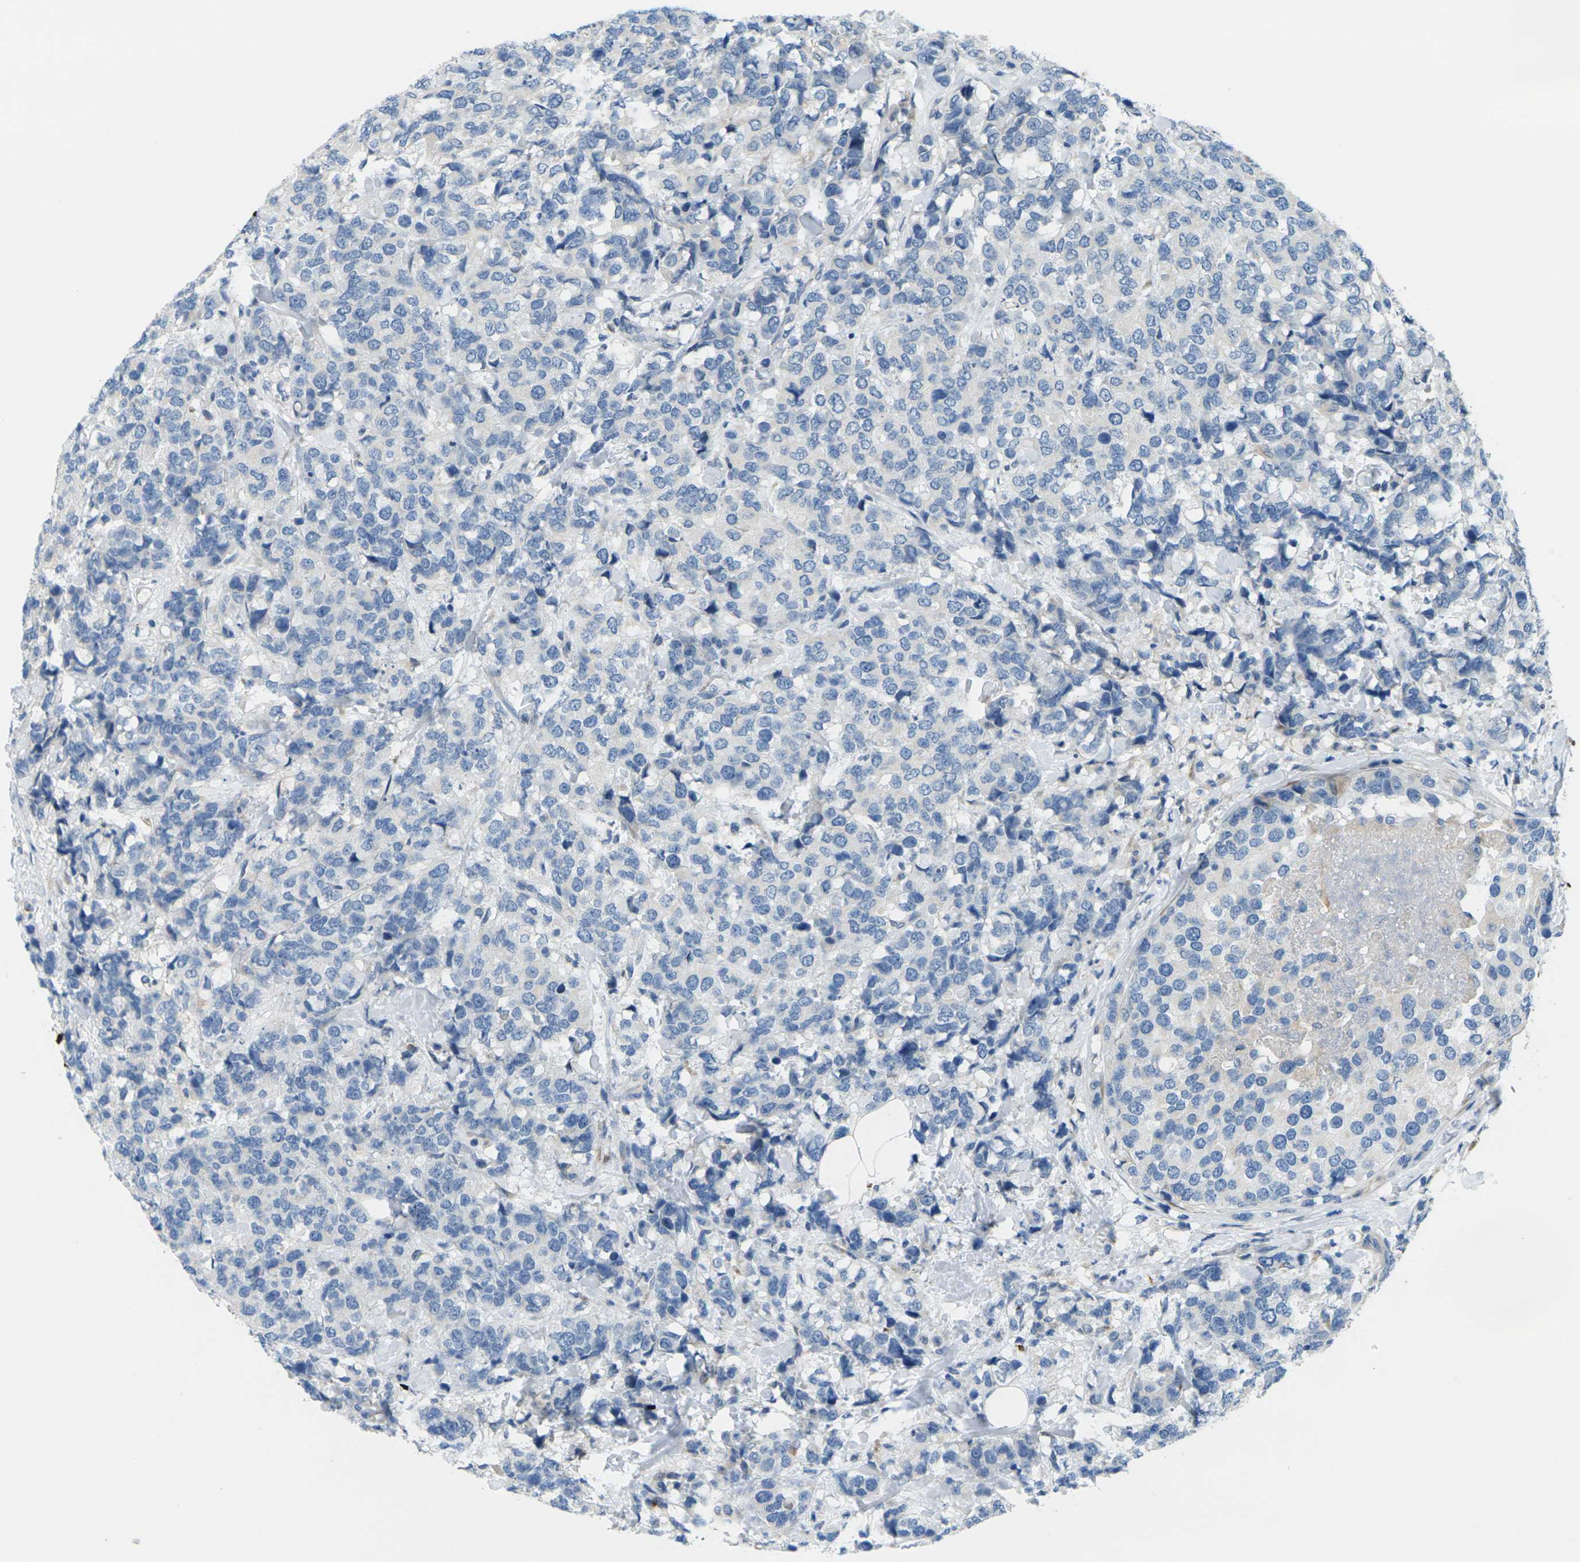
{"staining": {"intensity": "negative", "quantity": "none", "location": "none"}, "tissue": "breast cancer", "cell_type": "Tumor cells", "image_type": "cancer", "snomed": [{"axis": "morphology", "description": "Lobular carcinoma"}, {"axis": "topography", "description": "Breast"}], "caption": "Tumor cells show no significant expression in breast cancer (lobular carcinoma).", "gene": "CYP2C8", "patient": {"sex": "female", "age": 59}}